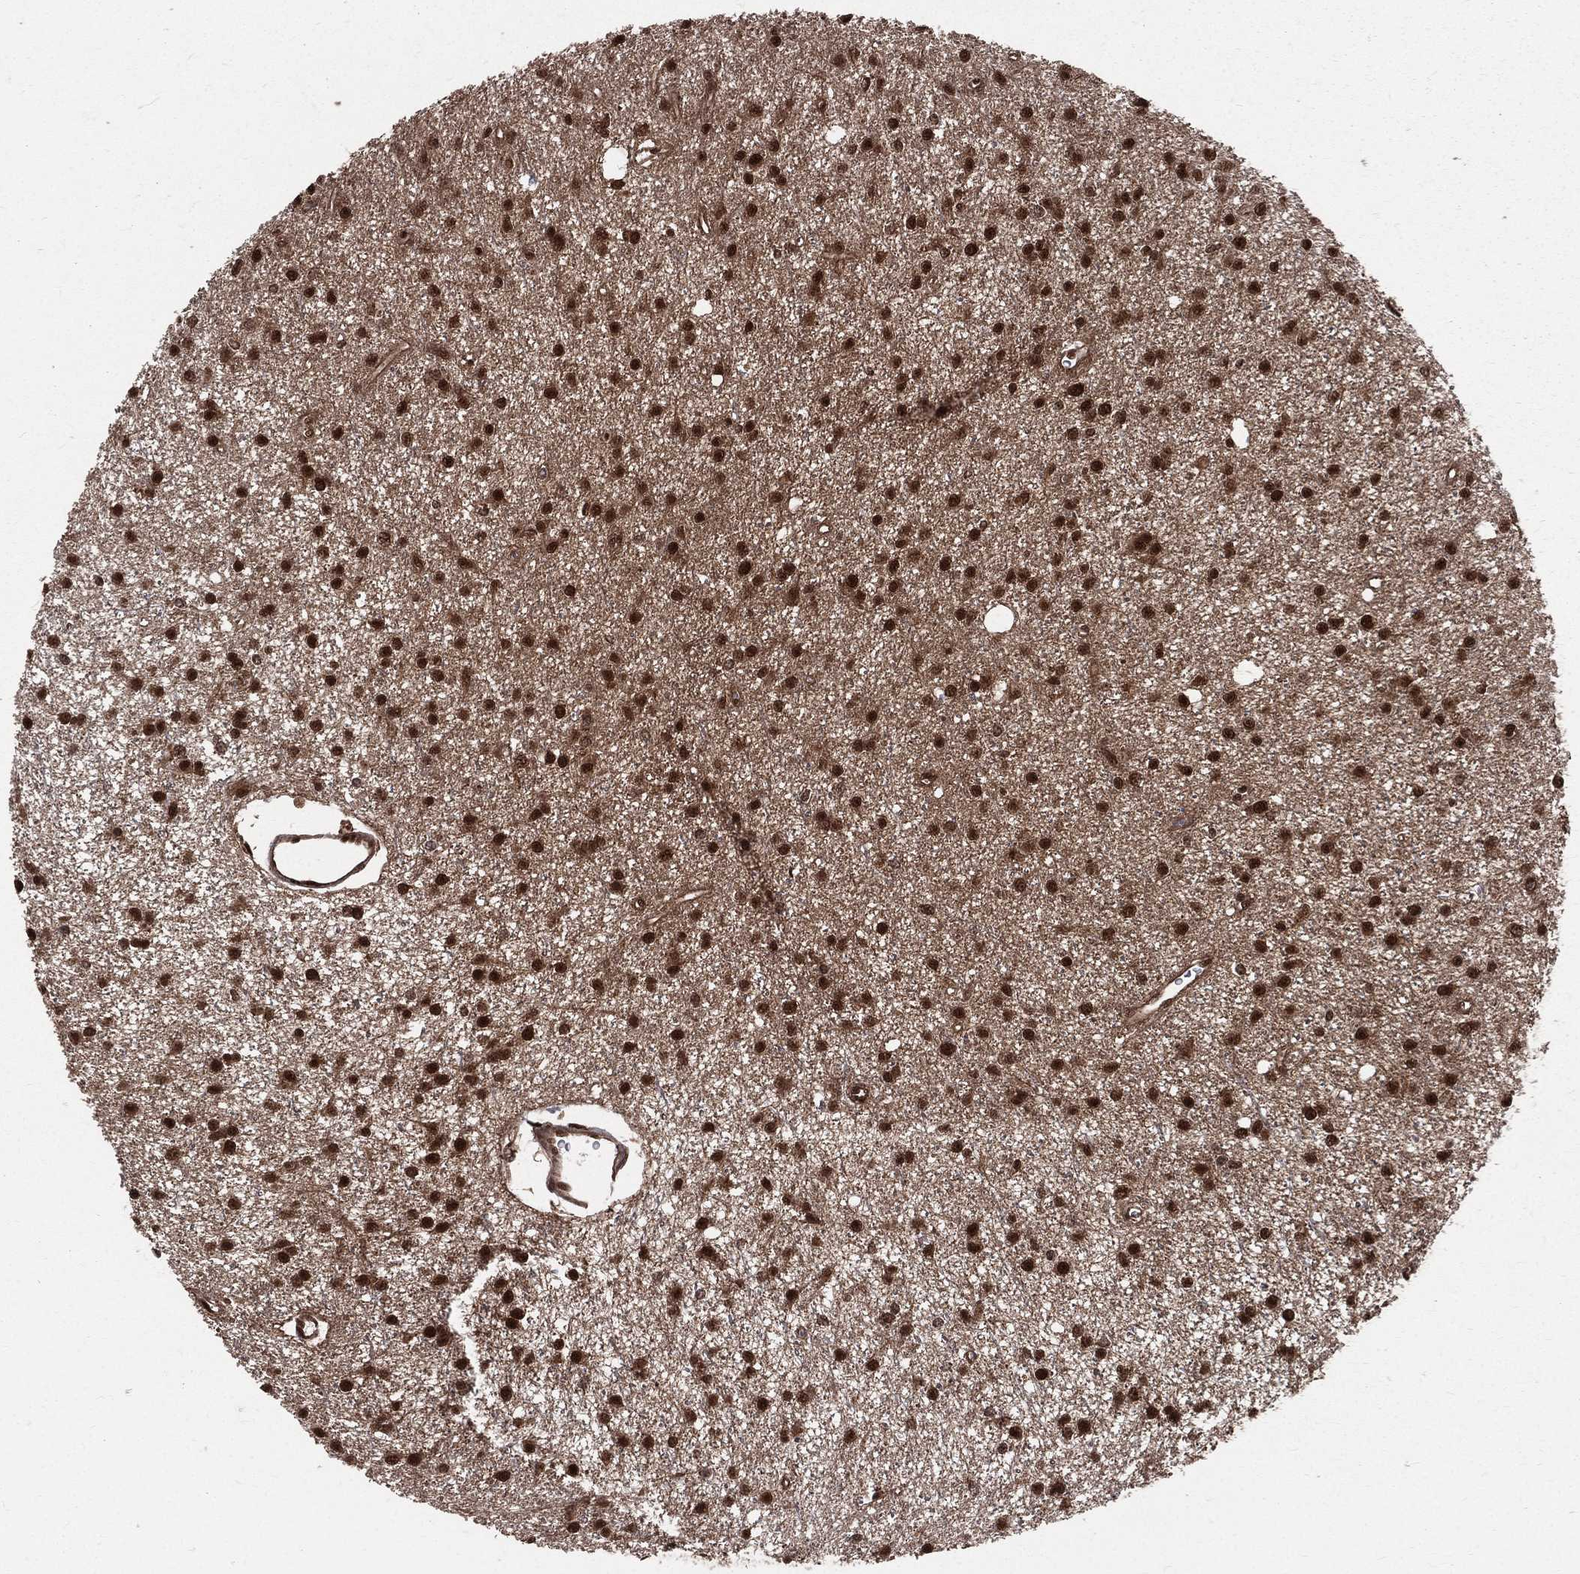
{"staining": {"intensity": "strong", "quantity": ">75%", "location": "nuclear"}, "tissue": "glioma", "cell_type": "Tumor cells", "image_type": "cancer", "snomed": [{"axis": "morphology", "description": "Glioma, malignant, Low grade"}, {"axis": "topography", "description": "Brain"}], "caption": "Immunohistochemistry (DAB (3,3'-diaminobenzidine)) staining of human malignant glioma (low-grade) displays strong nuclear protein staining in about >75% of tumor cells. (Brightfield microscopy of DAB IHC at high magnification).", "gene": "COPS4", "patient": {"sex": "male", "age": 27}}